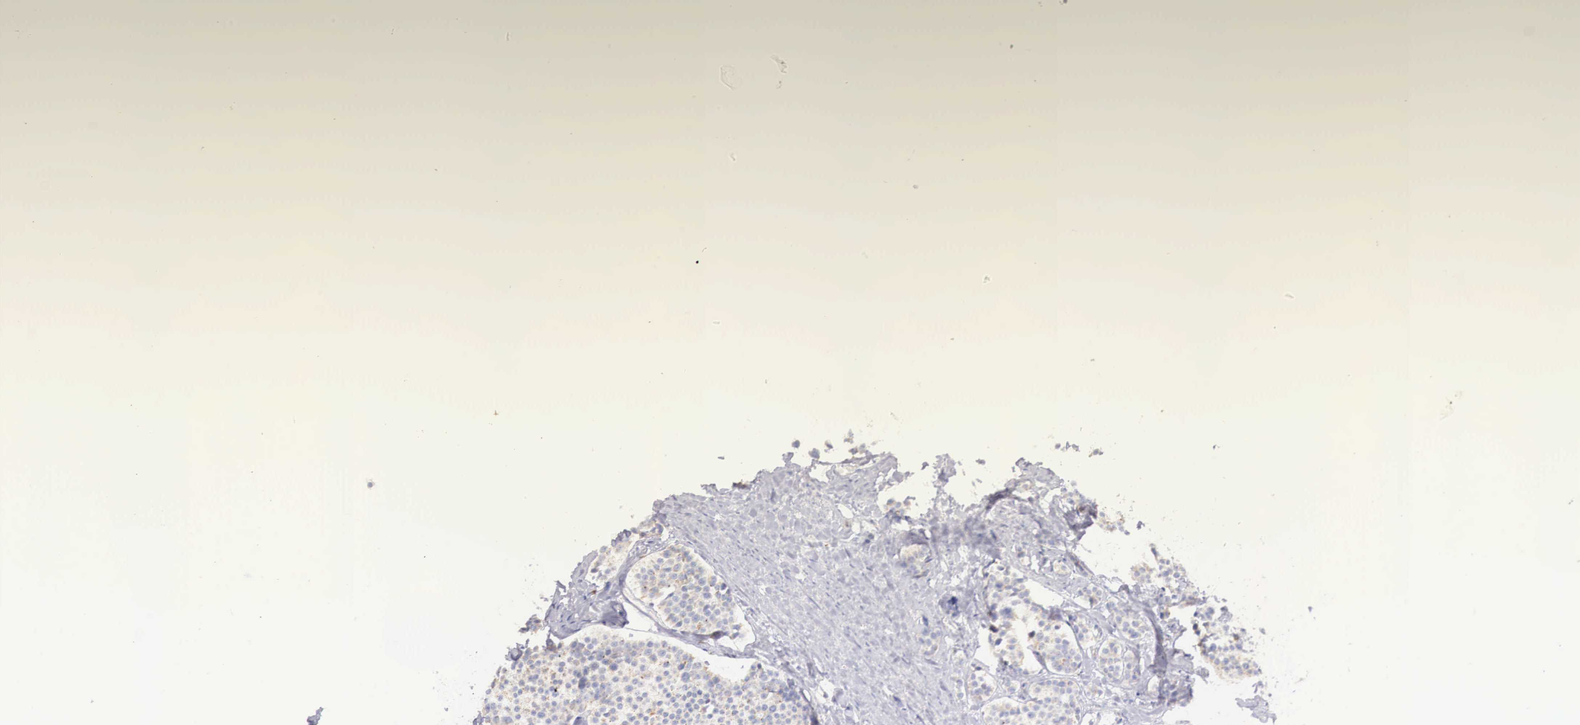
{"staining": {"intensity": "weak", "quantity": "<25%", "location": "cytoplasmic/membranous"}, "tissue": "carcinoid", "cell_type": "Tumor cells", "image_type": "cancer", "snomed": [{"axis": "morphology", "description": "Carcinoid, malignant, NOS"}, {"axis": "topography", "description": "Small intestine"}], "caption": "This is a micrograph of immunohistochemistry (IHC) staining of carcinoid (malignant), which shows no expression in tumor cells.", "gene": "IDH3G", "patient": {"sex": "male", "age": 60}}